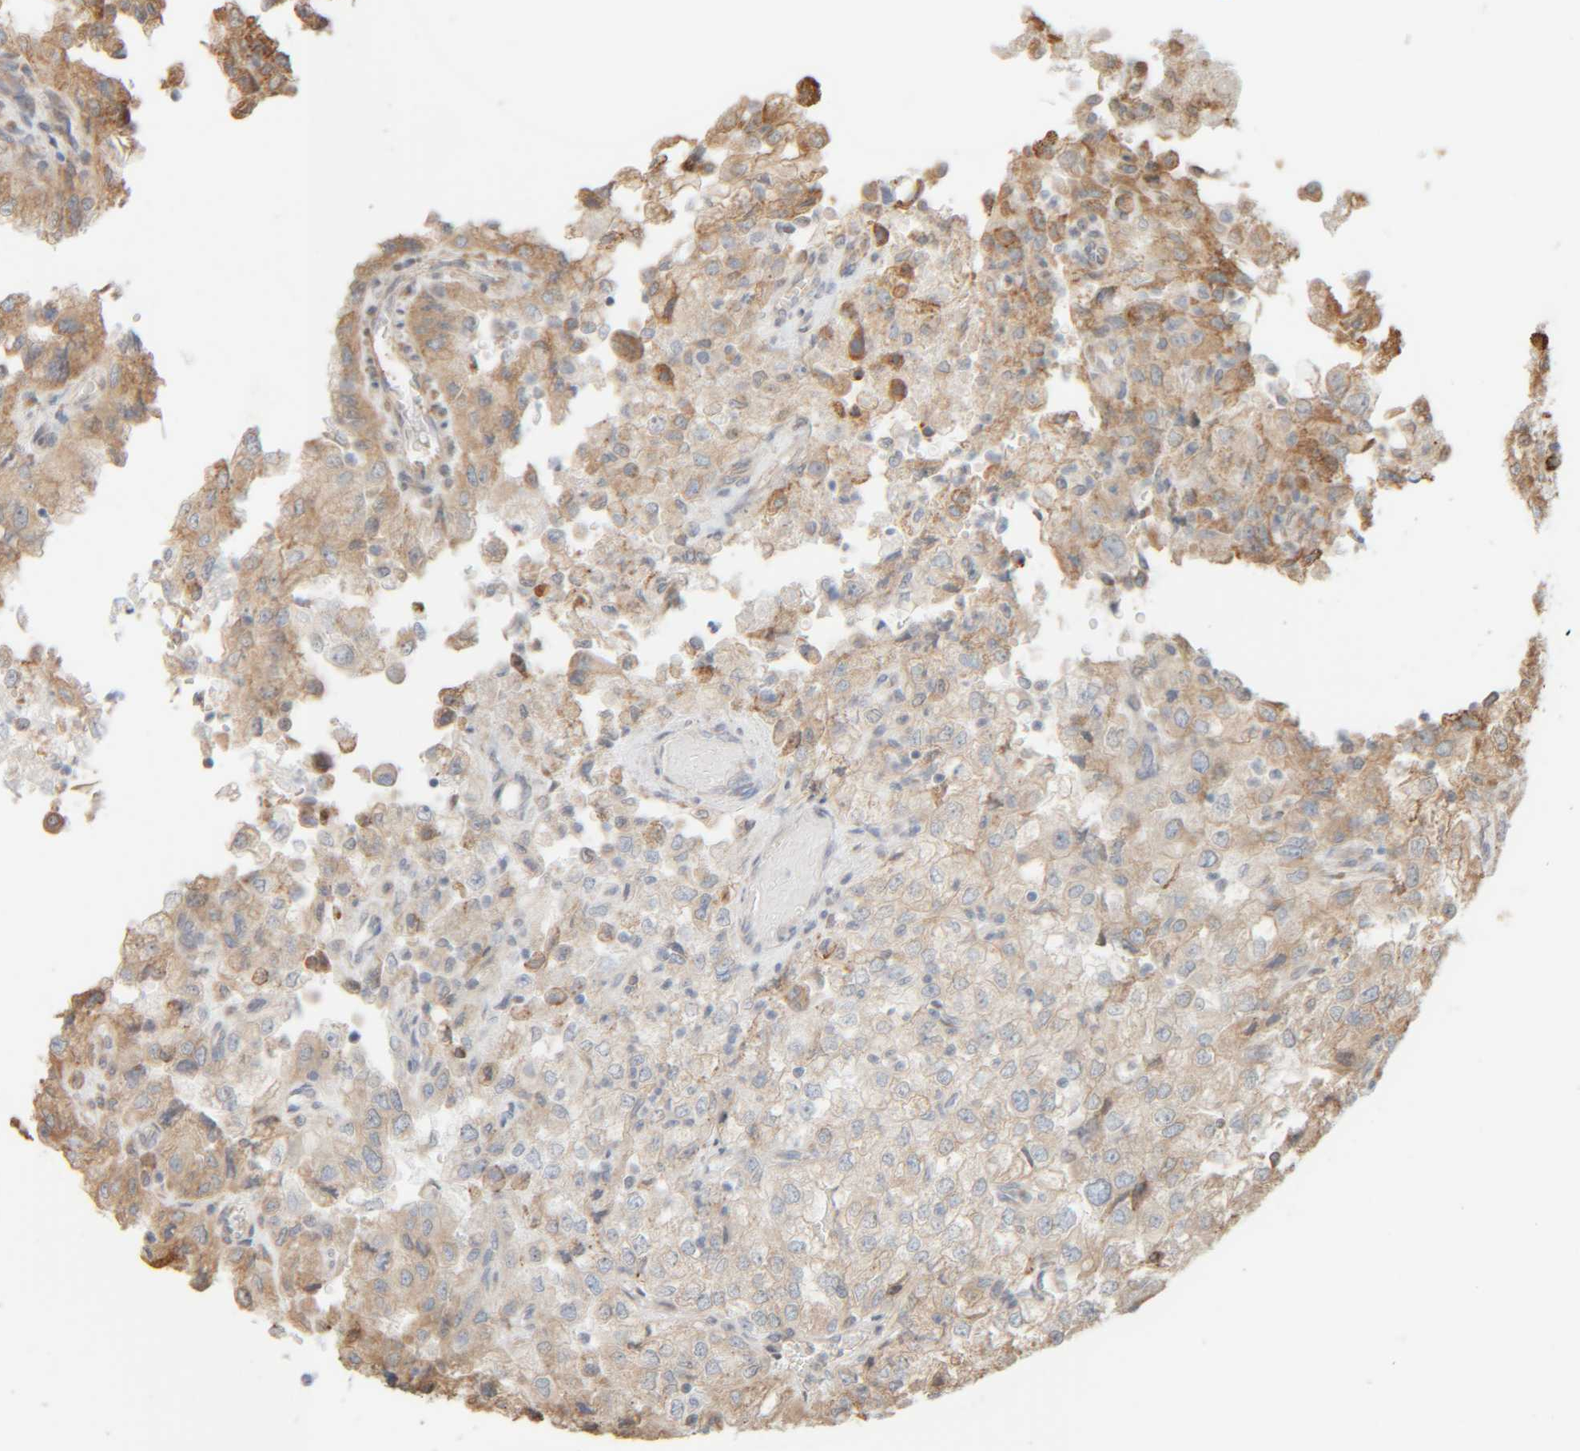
{"staining": {"intensity": "weak", "quantity": "<25%", "location": "cytoplasmic/membranous"}, "tissue": "renal cancer", "cell_type": "Tumor cells", "image_type": "cancer", "snomed": [{"axis": "morphology", "description": "Adenocarcinoma, NOS"}, {"axis": "topography", "description": "Kidney"}], "caption": "Immunohistochemistry of adenocarcinoma (renal) shows no positivity in tumor cells.", "gene": "INTS1", "patient": {"sex": "female", "age": 54}}